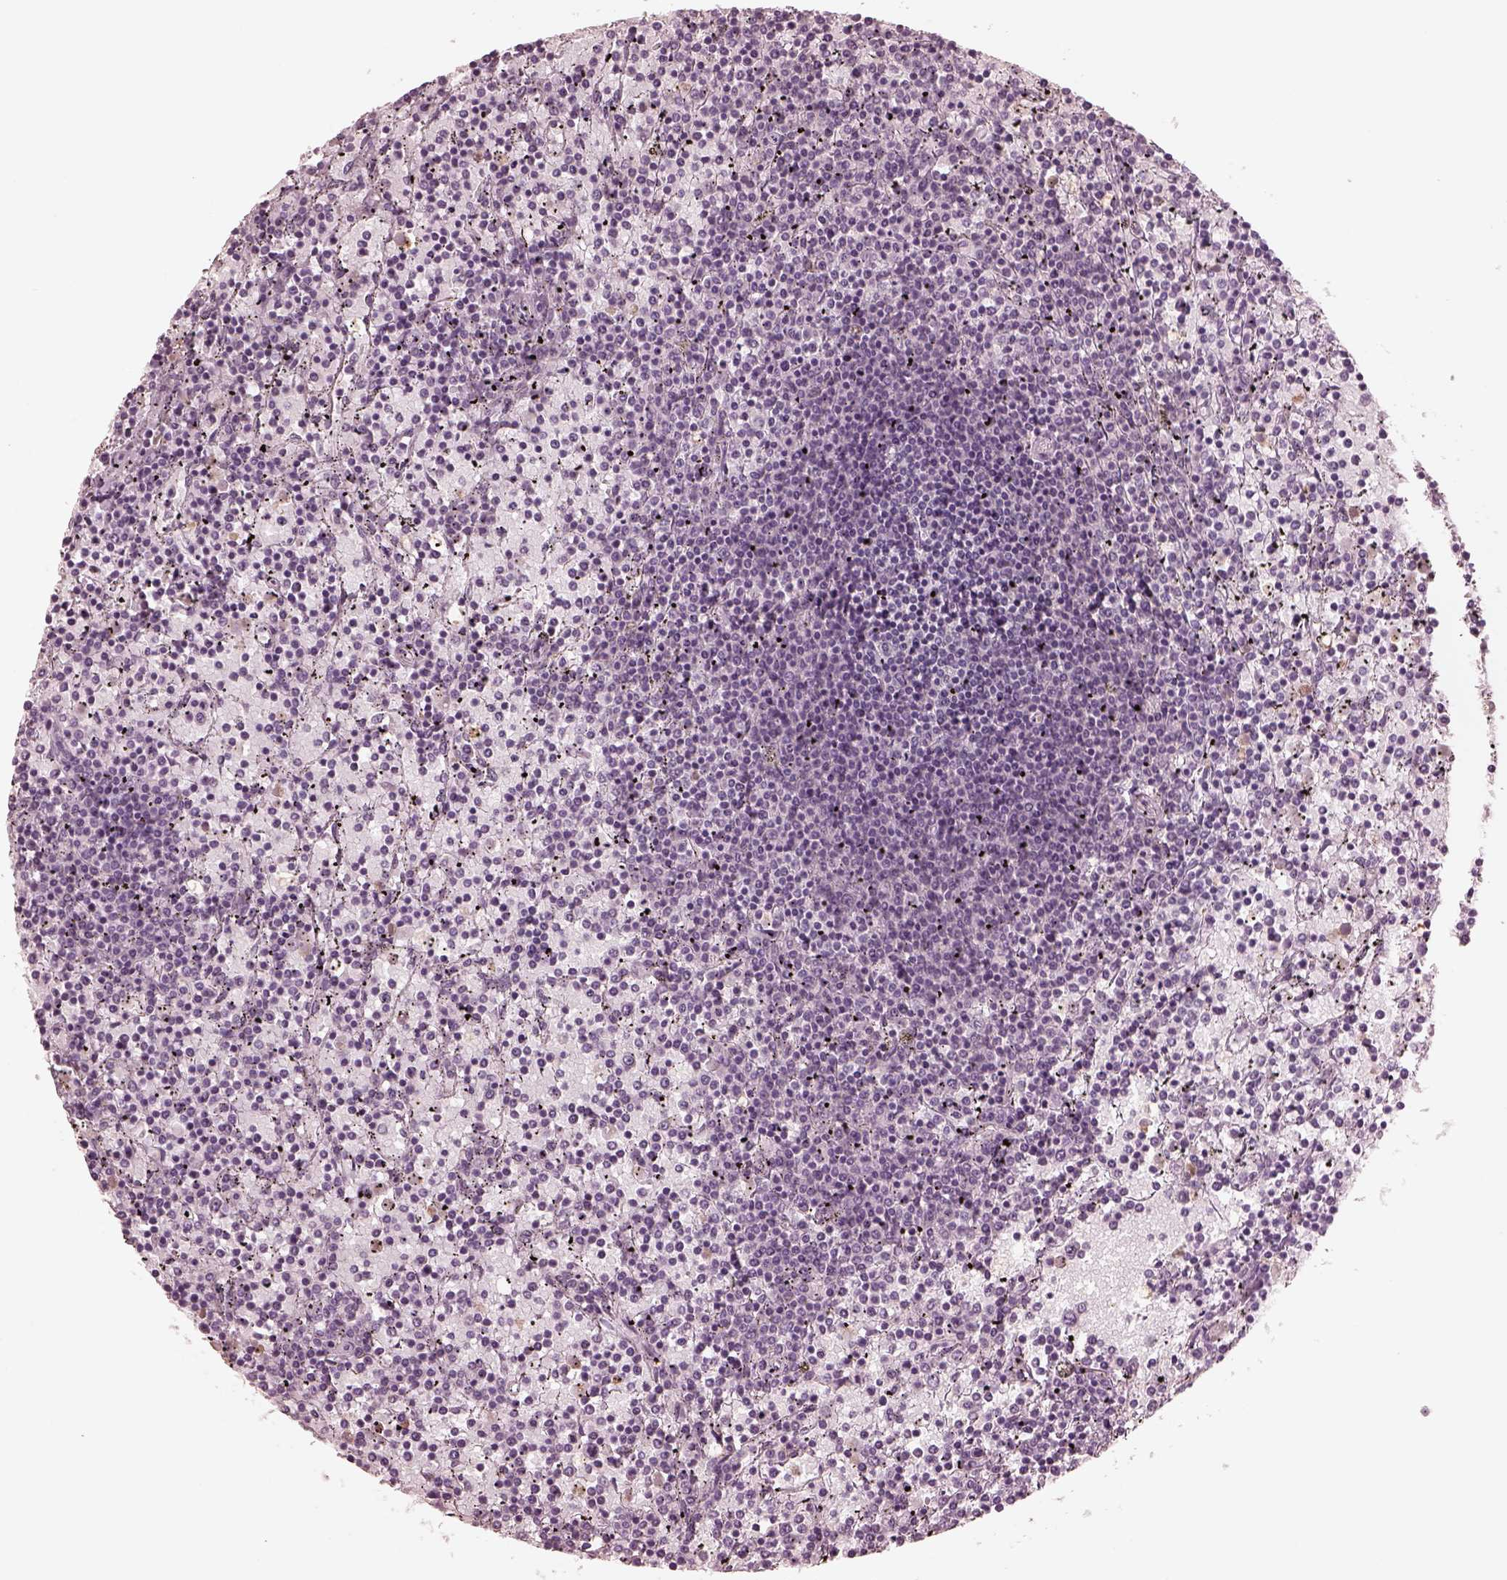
{"staining": {"intensity": "negative", "quantity": "none", "location": "none"}, "tissue": "lymphoma", "cell_type": "Tumor cells", "image_type": "cancer", "snomed": [{"axis": "morphology", "description": "Malignant lymphoma, non-Hodgkin's type, Low grade"}, {"axis": "topography", "description": "Spleen"}], "caption": "Protein analysis of low-grade malignant lymphoma, non-Hodgkin's type shows no significant staining in tumor cells.", "gene": "KRT79", "patient": {"sex": "female", "age": 77}}